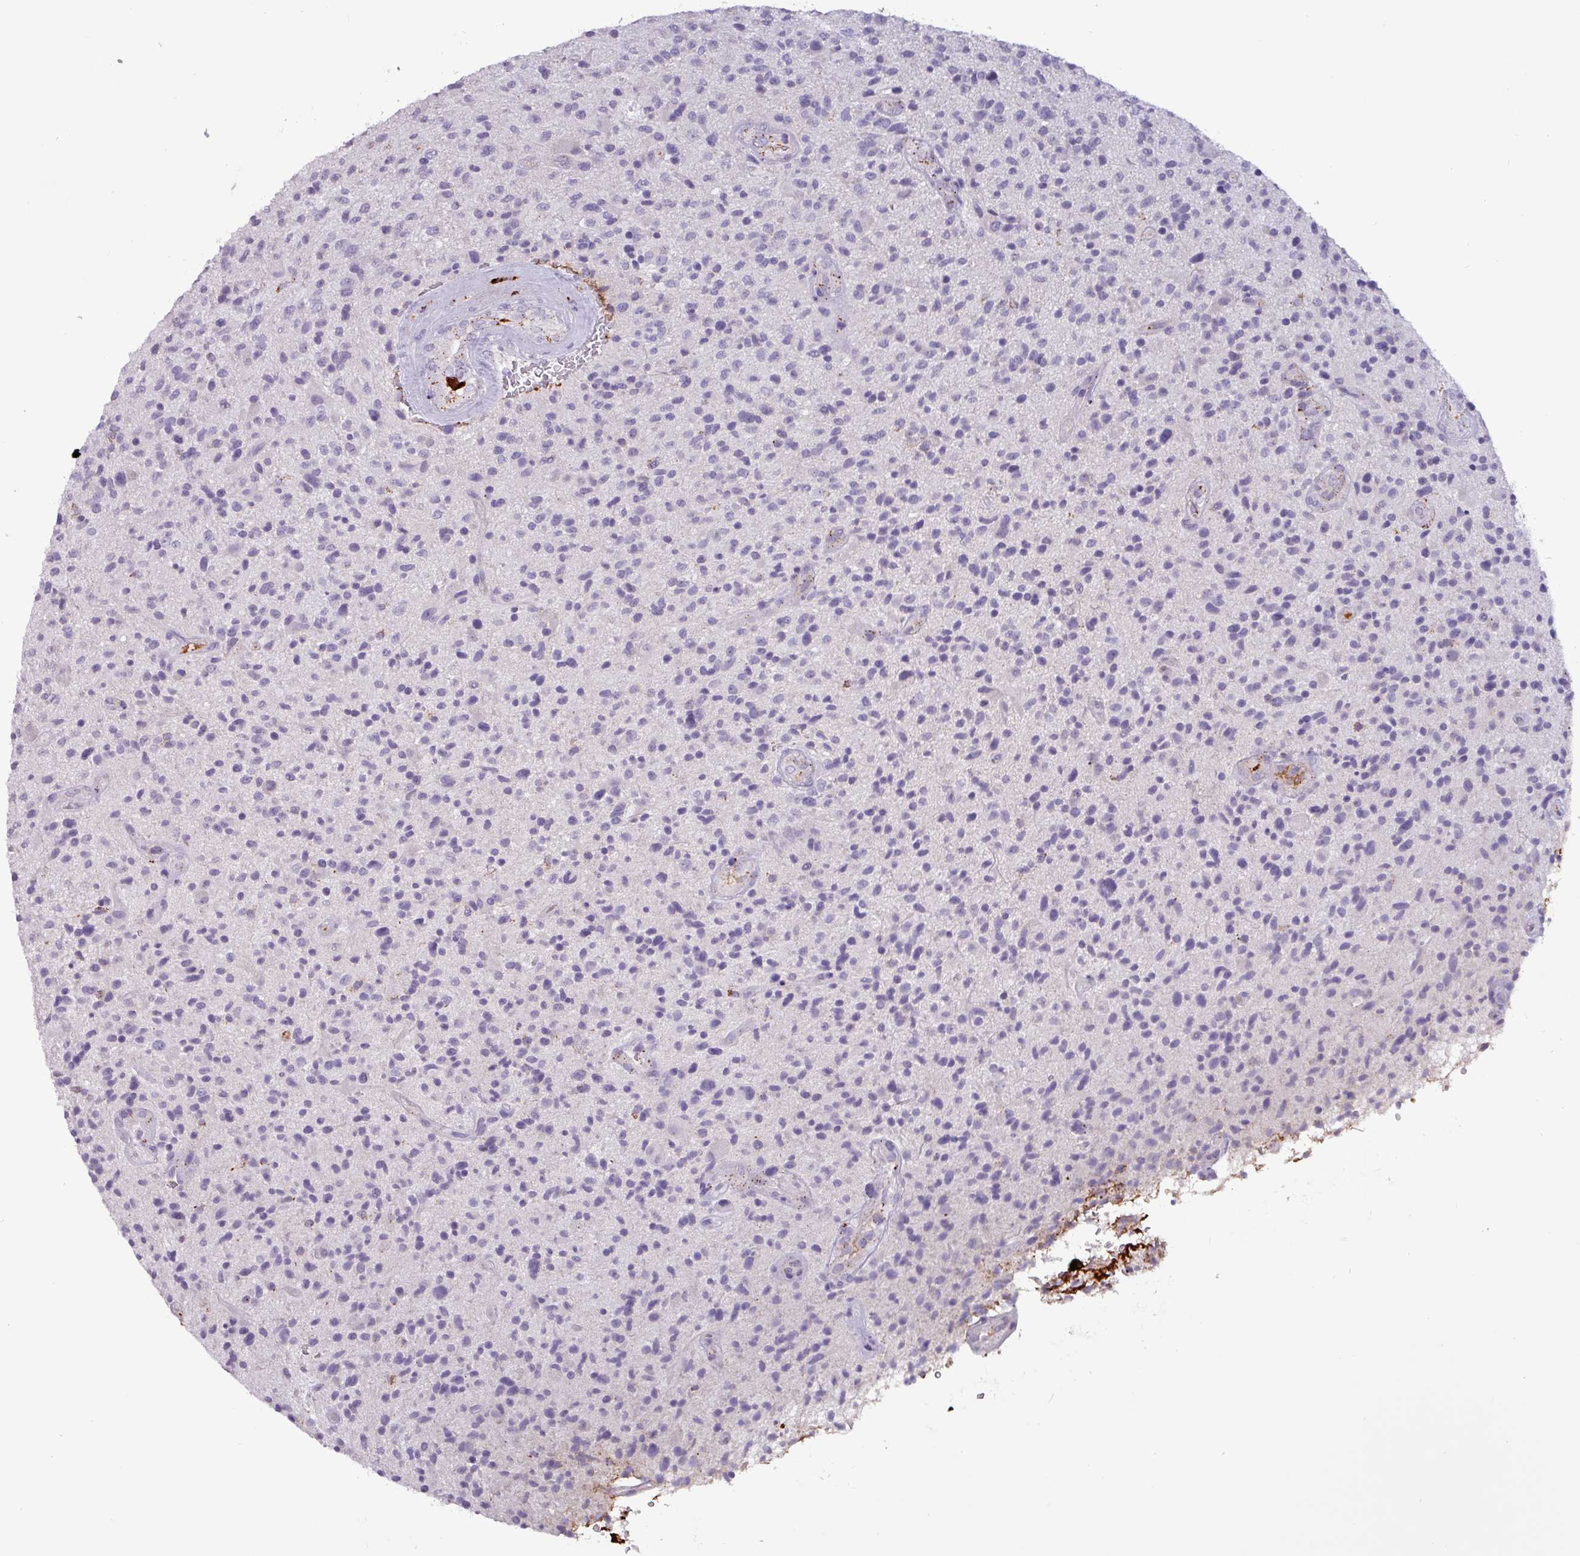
{"staining": {"intensity": "negative", "quantity": "none", "location": "none"}, "tissue": "glioma", "cell_type": "Tumor cells", "image_type": "cancer", "snomed": [{"axis": "morphology", "description": "Glioma, malignant, High grade"}, {"axis": "topography", "description": "Brain"}], "caption": "DAB (3,3'-diaminobenzidine) immunohistochemical staining of glioma reveals no significant staining in tumor cells. Nuclei are stained in blue.", "gene": "PLIN2", "patient": {"sex": "male", "age": 47}}